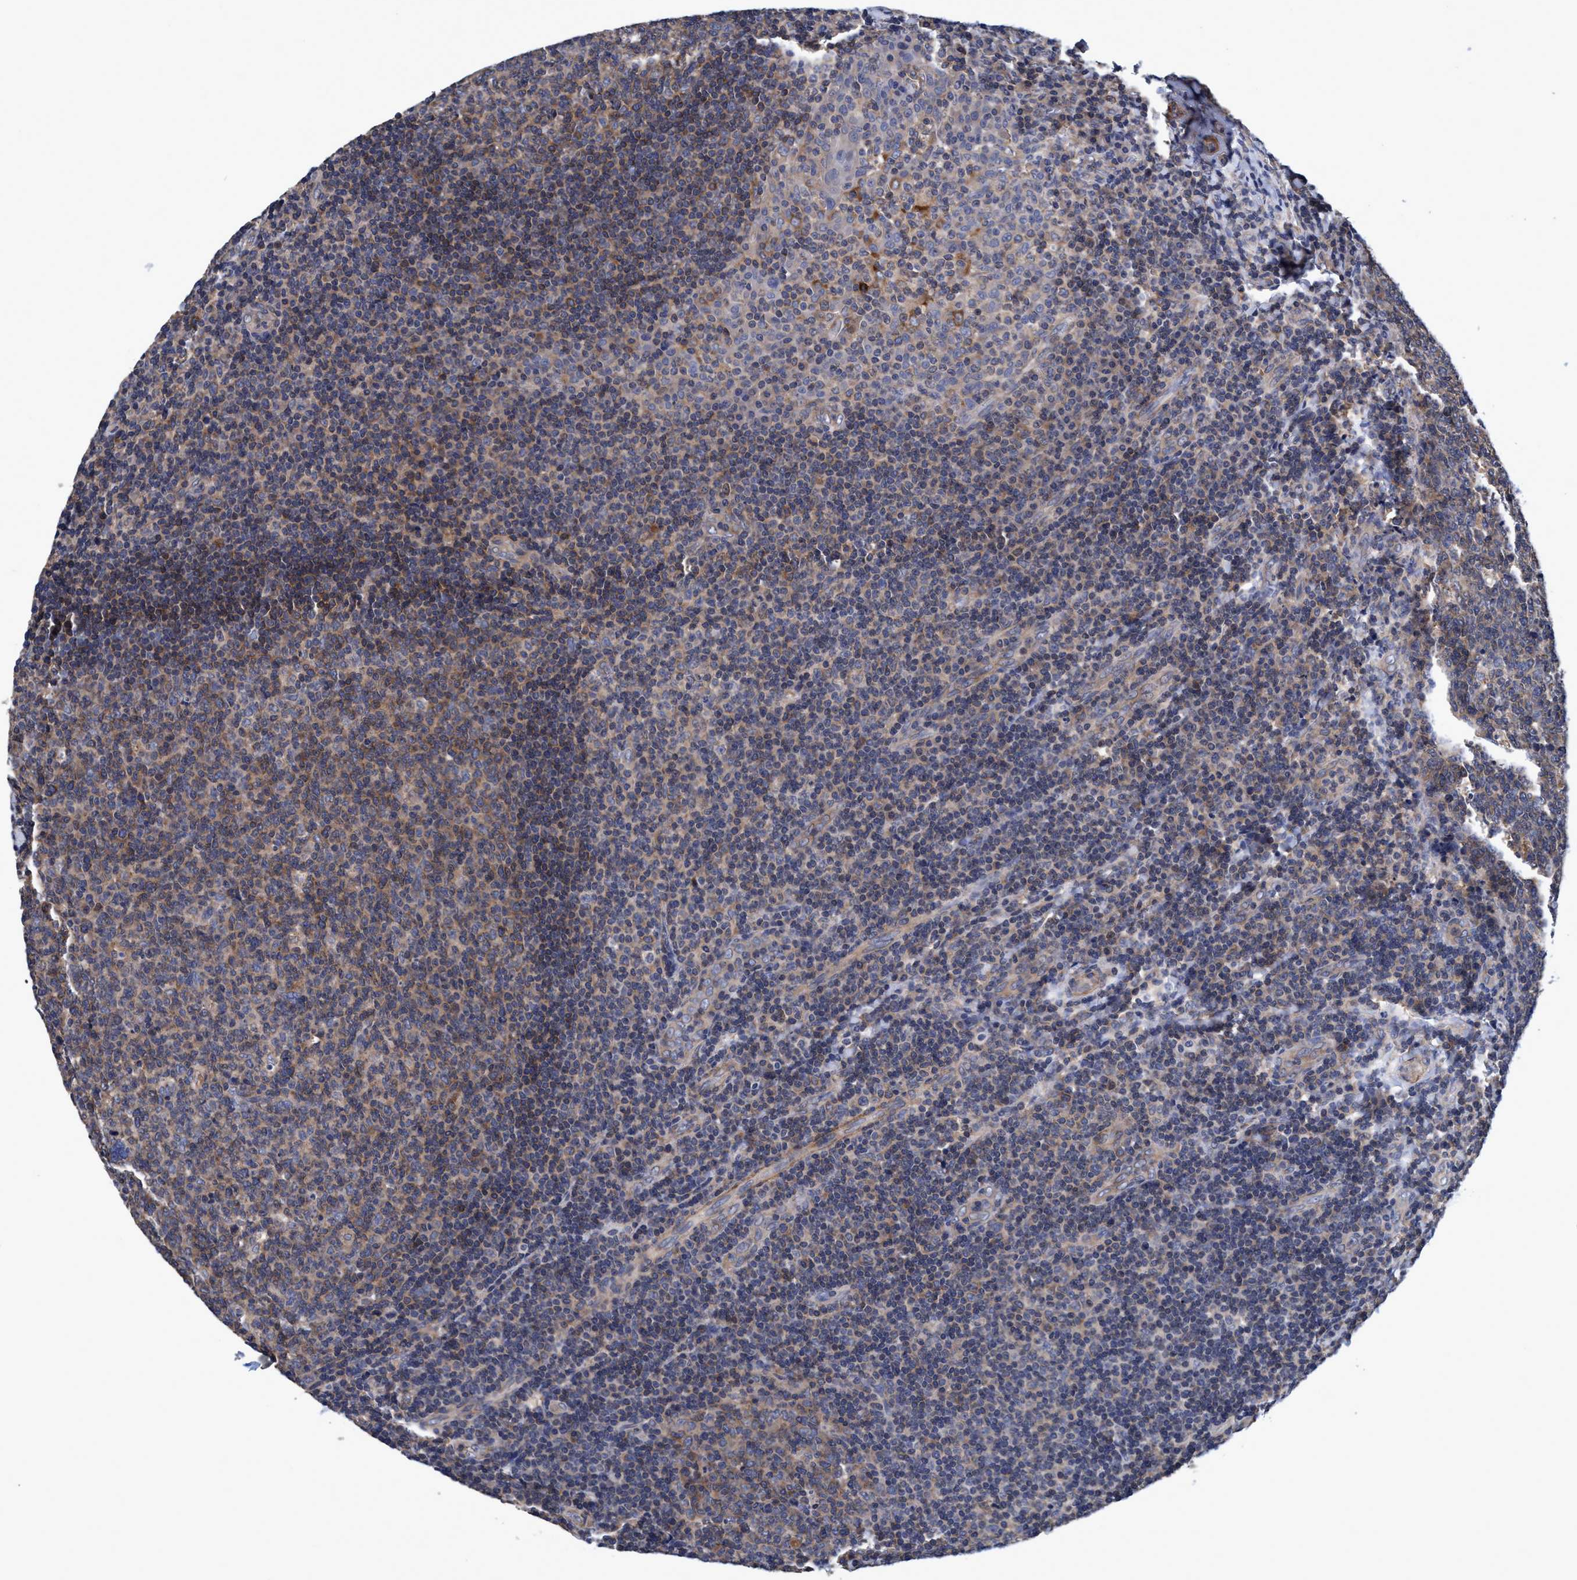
{"staining": {"intensity": "moderate", "quantity": ">75%", "location": "cytoplasmic/membranous"}, "tissue": "tonsil", "cell_type": "Germinal center cells", "image_type": "normal", "snomed": [{"axis": "morphology", "description": "Normal tissue, NOS"}, {"axis": "topography", "description": "Tonsil"}], "caption": "Immunohistochemical staining of normal human tonsil exhibits >75% levels of moderate cytoplasmic/membranous protein positivity in about >75% of germinal center cells.", "gene": "CALCOCO2", "patient": {"sex": "male", "age": 17}}